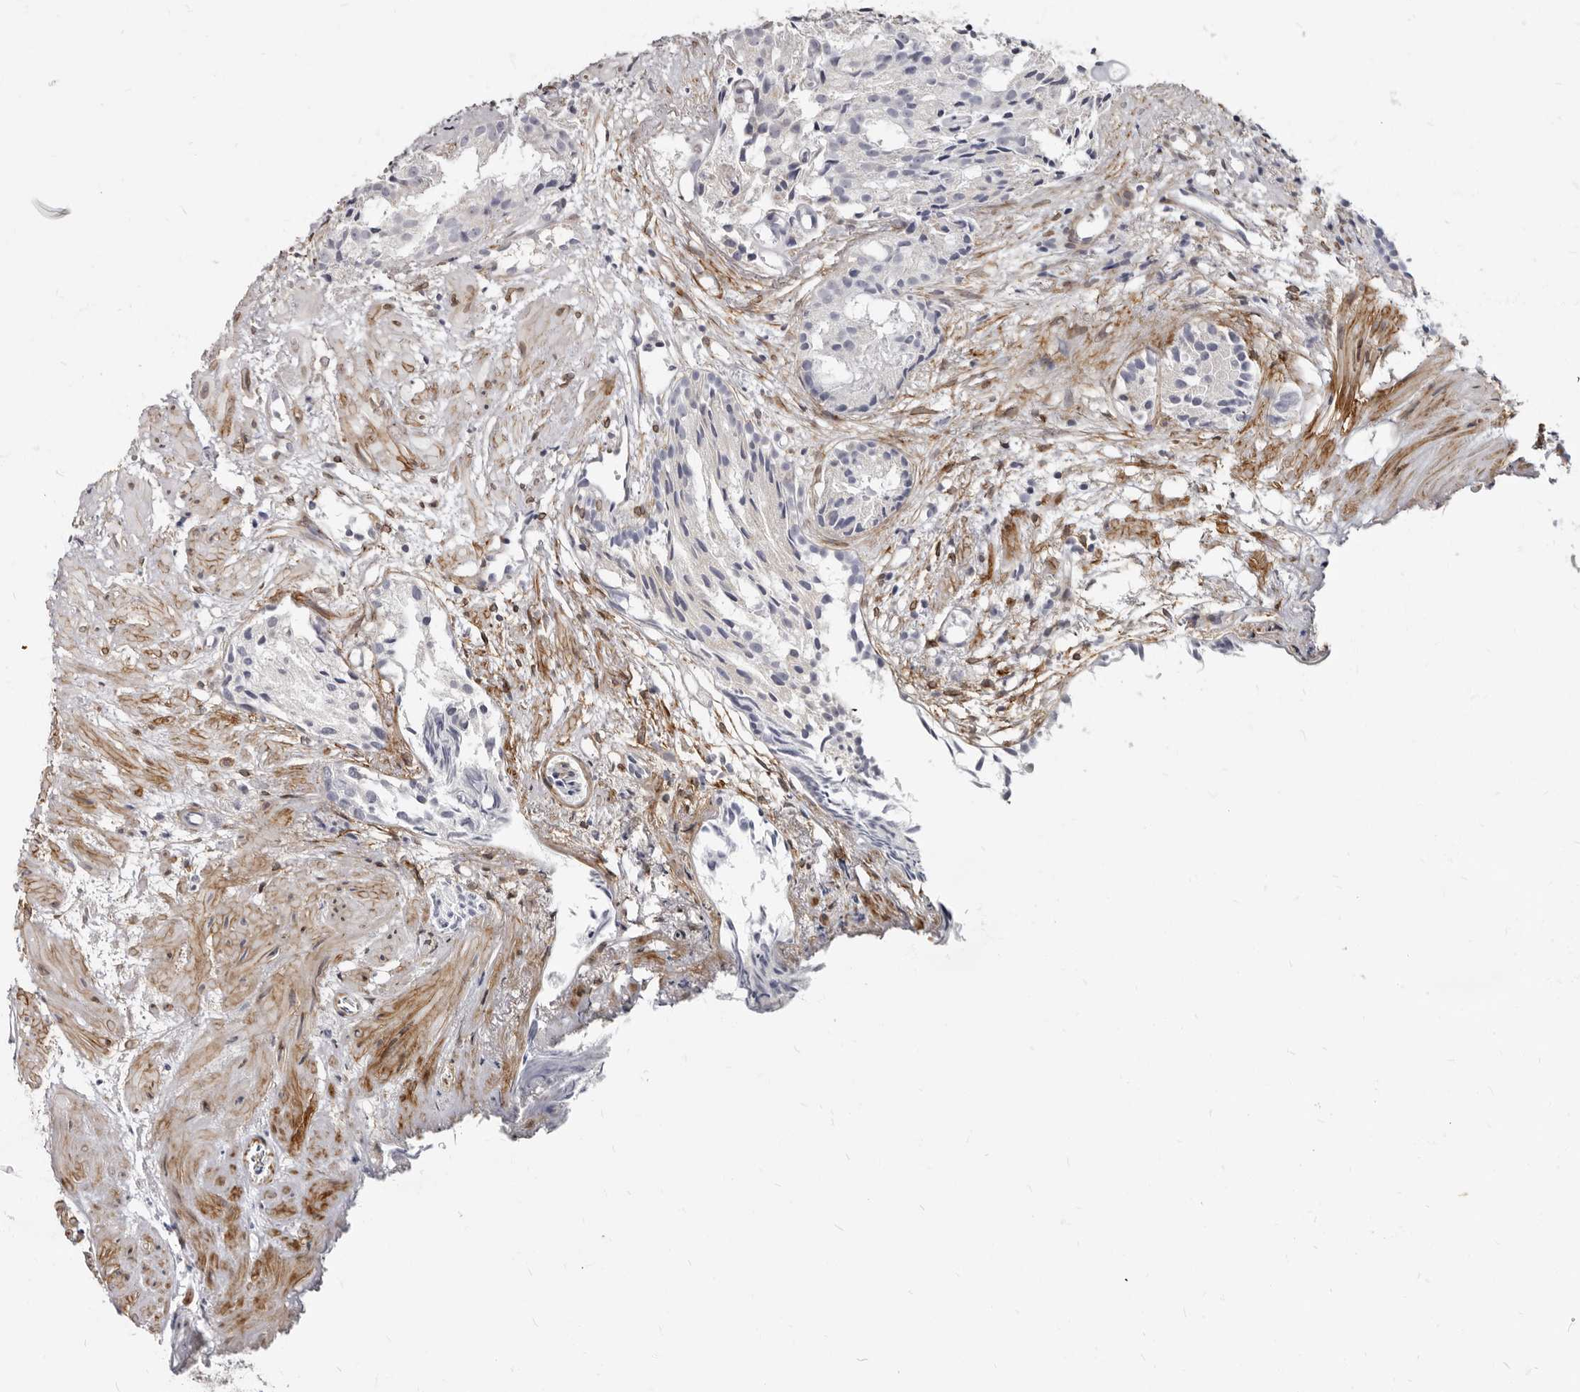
{"staining": {"intensity": "negative", "quantity": "none", "location": "none"}, "tissue": "prostate cancer", "cell_type": "Tumor cells", "image_type": "cancer", "snomed": [{"axis": "morphology", "description": "Adenocarcinoma, Low grade"}, {"axis": "topography", "description": "Prostate"}], "caption": "An image of prostate cancer stained for a protein demonstrates no brown staining in tumor cells.", "gene": "MRGPRF", "patient": {"sex": "male", "age": 88}}